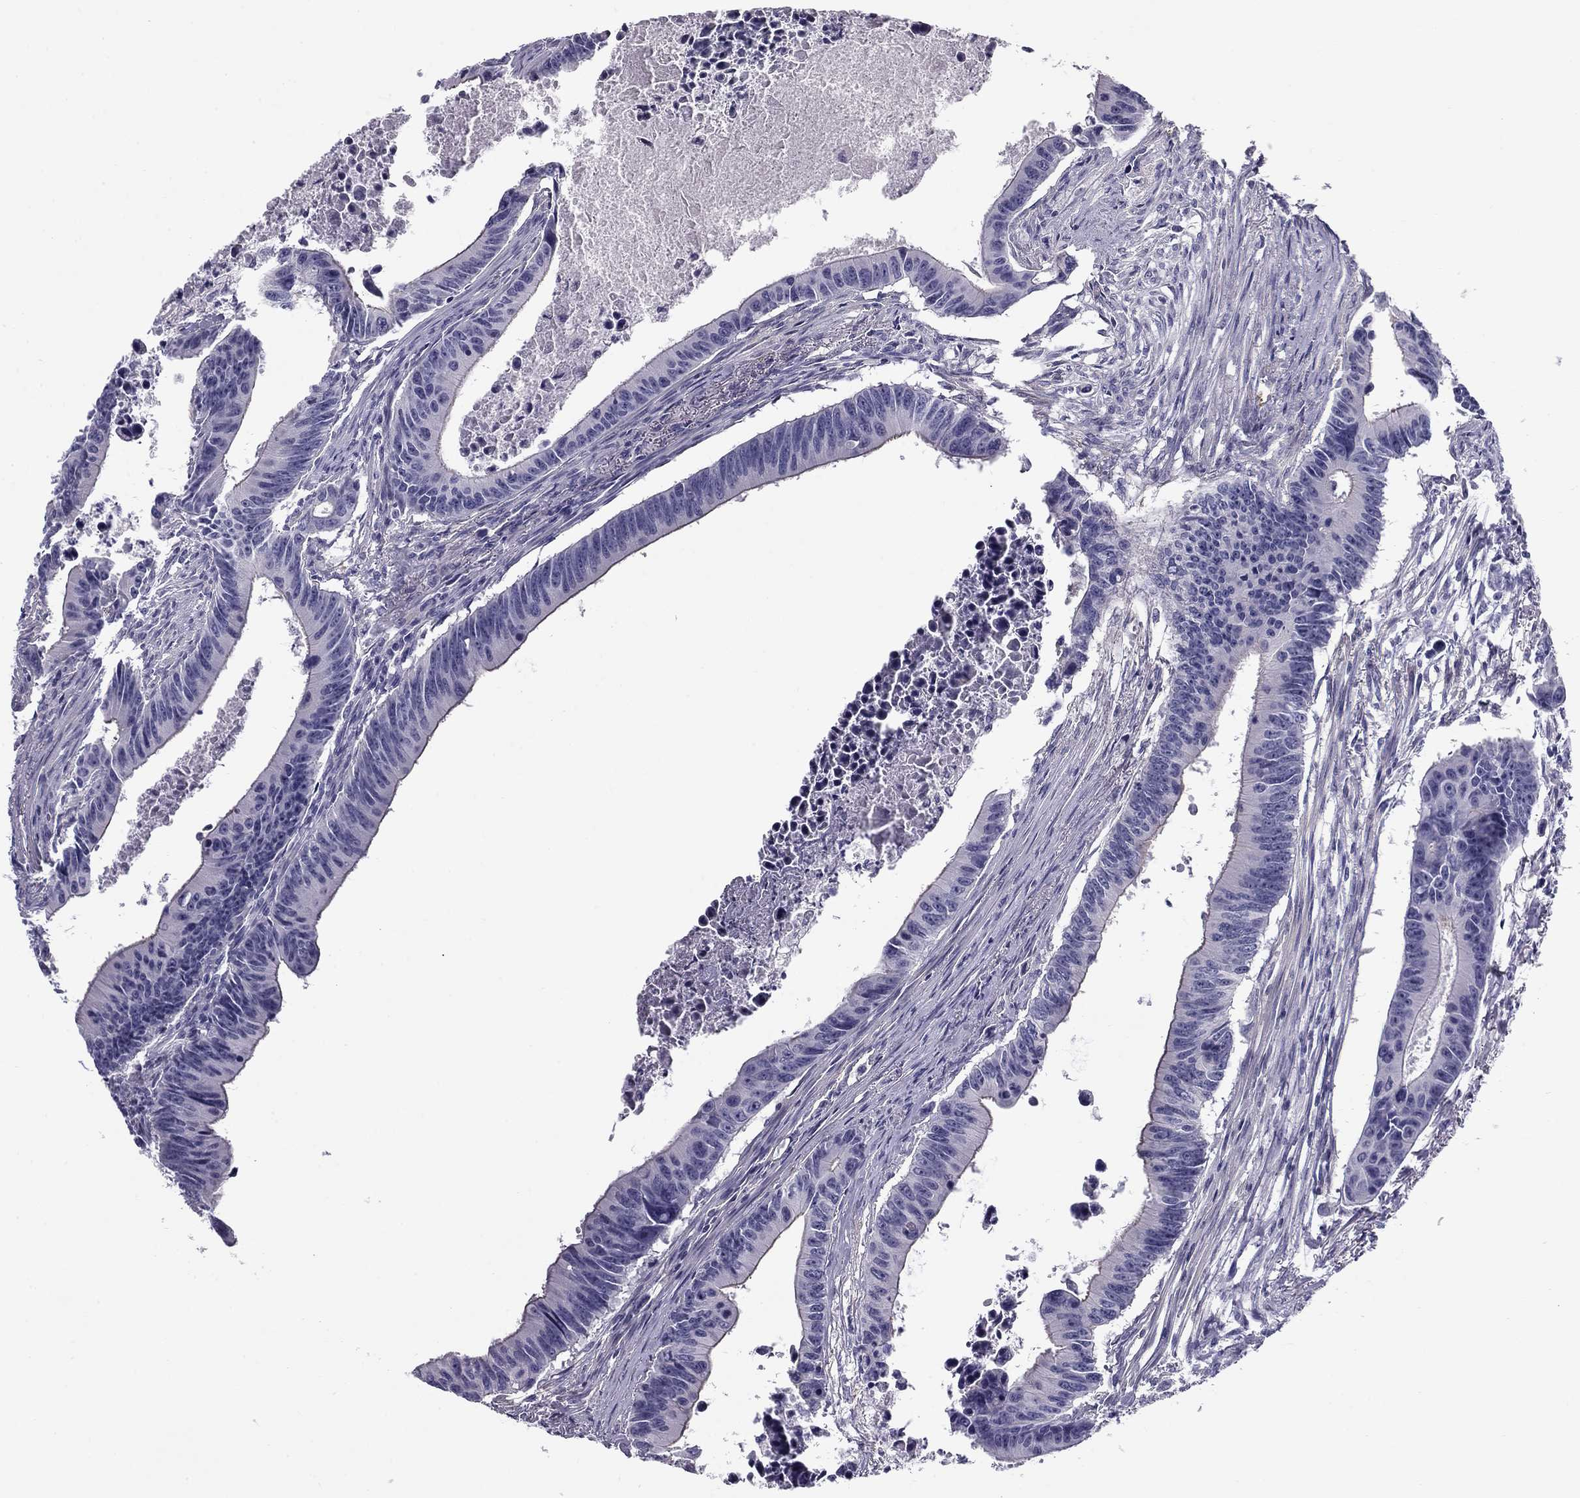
{"staining": {"intensity": "negative", "quantity": "none", "location": "none"}, "tissue": "colorectal cancer", "cell_type": "Tumor cells", "image_type": "cancer", "snomed": [{"axis": "morphology", "description": "Adenocarcinoma, NOS"}, {"axis": "topography", "description": "Colon"}], "caption": "Protein analysis of colorectal adenocarcinoma reveals no significant positivity in tumor cells.", "gene": "FLNC", "patient": {"sex": "female", "age": 87}}